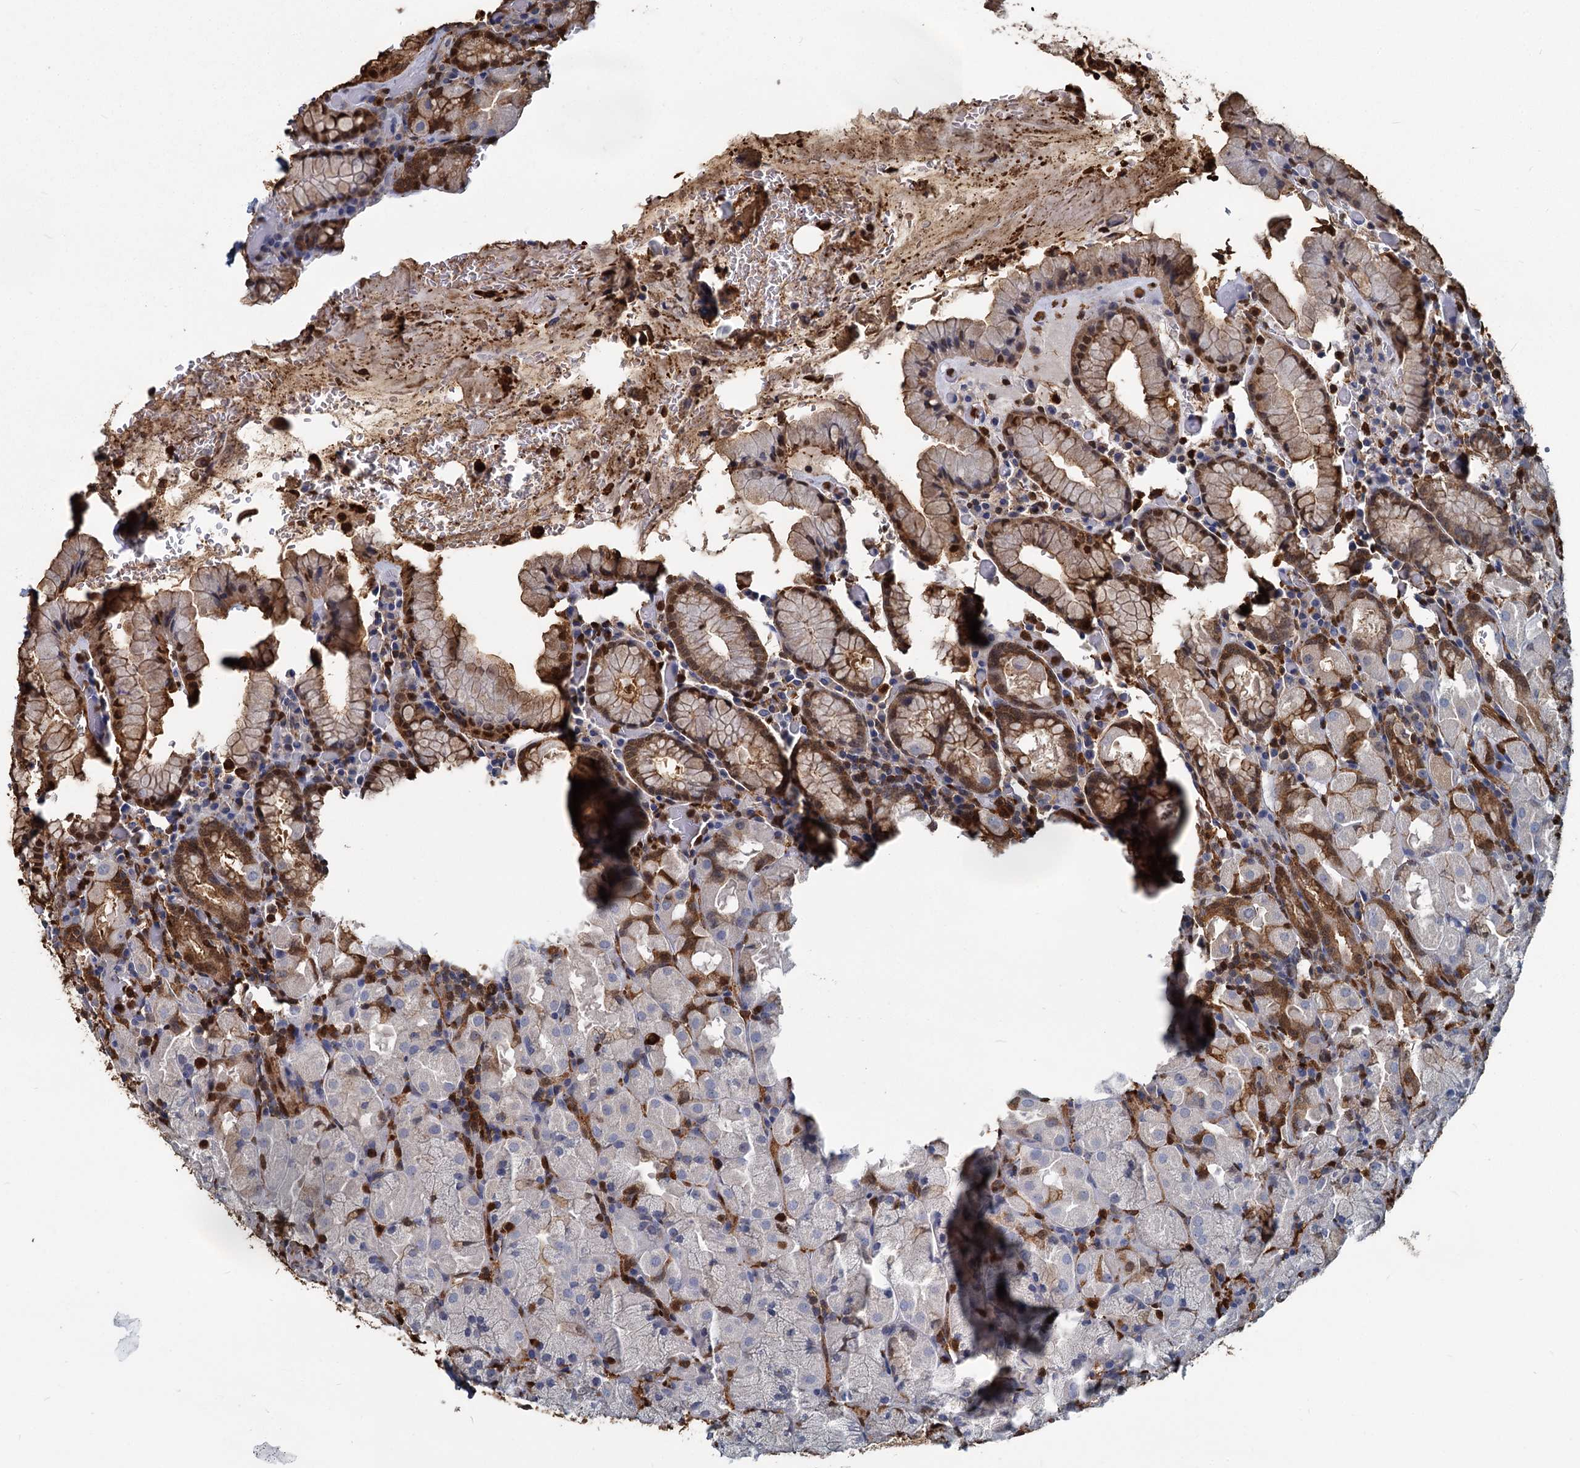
{"staining": {"intensity": "strong", "quantity": "25%-75%", "location": "cytoplasmic/membranous,nuclear"}, "tissue": "stomach", "cell_type": "Glandular cells", "image_type": "normal", "snomed": [{"axis": "morphology", "description": "Normal tissue, NOS"}, {"axis": "topography", "description": "Stomach, upper"}, {"axis": "topography", "description": "Stomach, lower"}], "caption": "Brown immunohistochemical staining in benign stomach reveals strong cytoplasmic/membranous,nuclear staining in approximately 25%-75% of glandular cells.", "gene": "S100A6", "patient": {"sex": "male", "age": 80}}